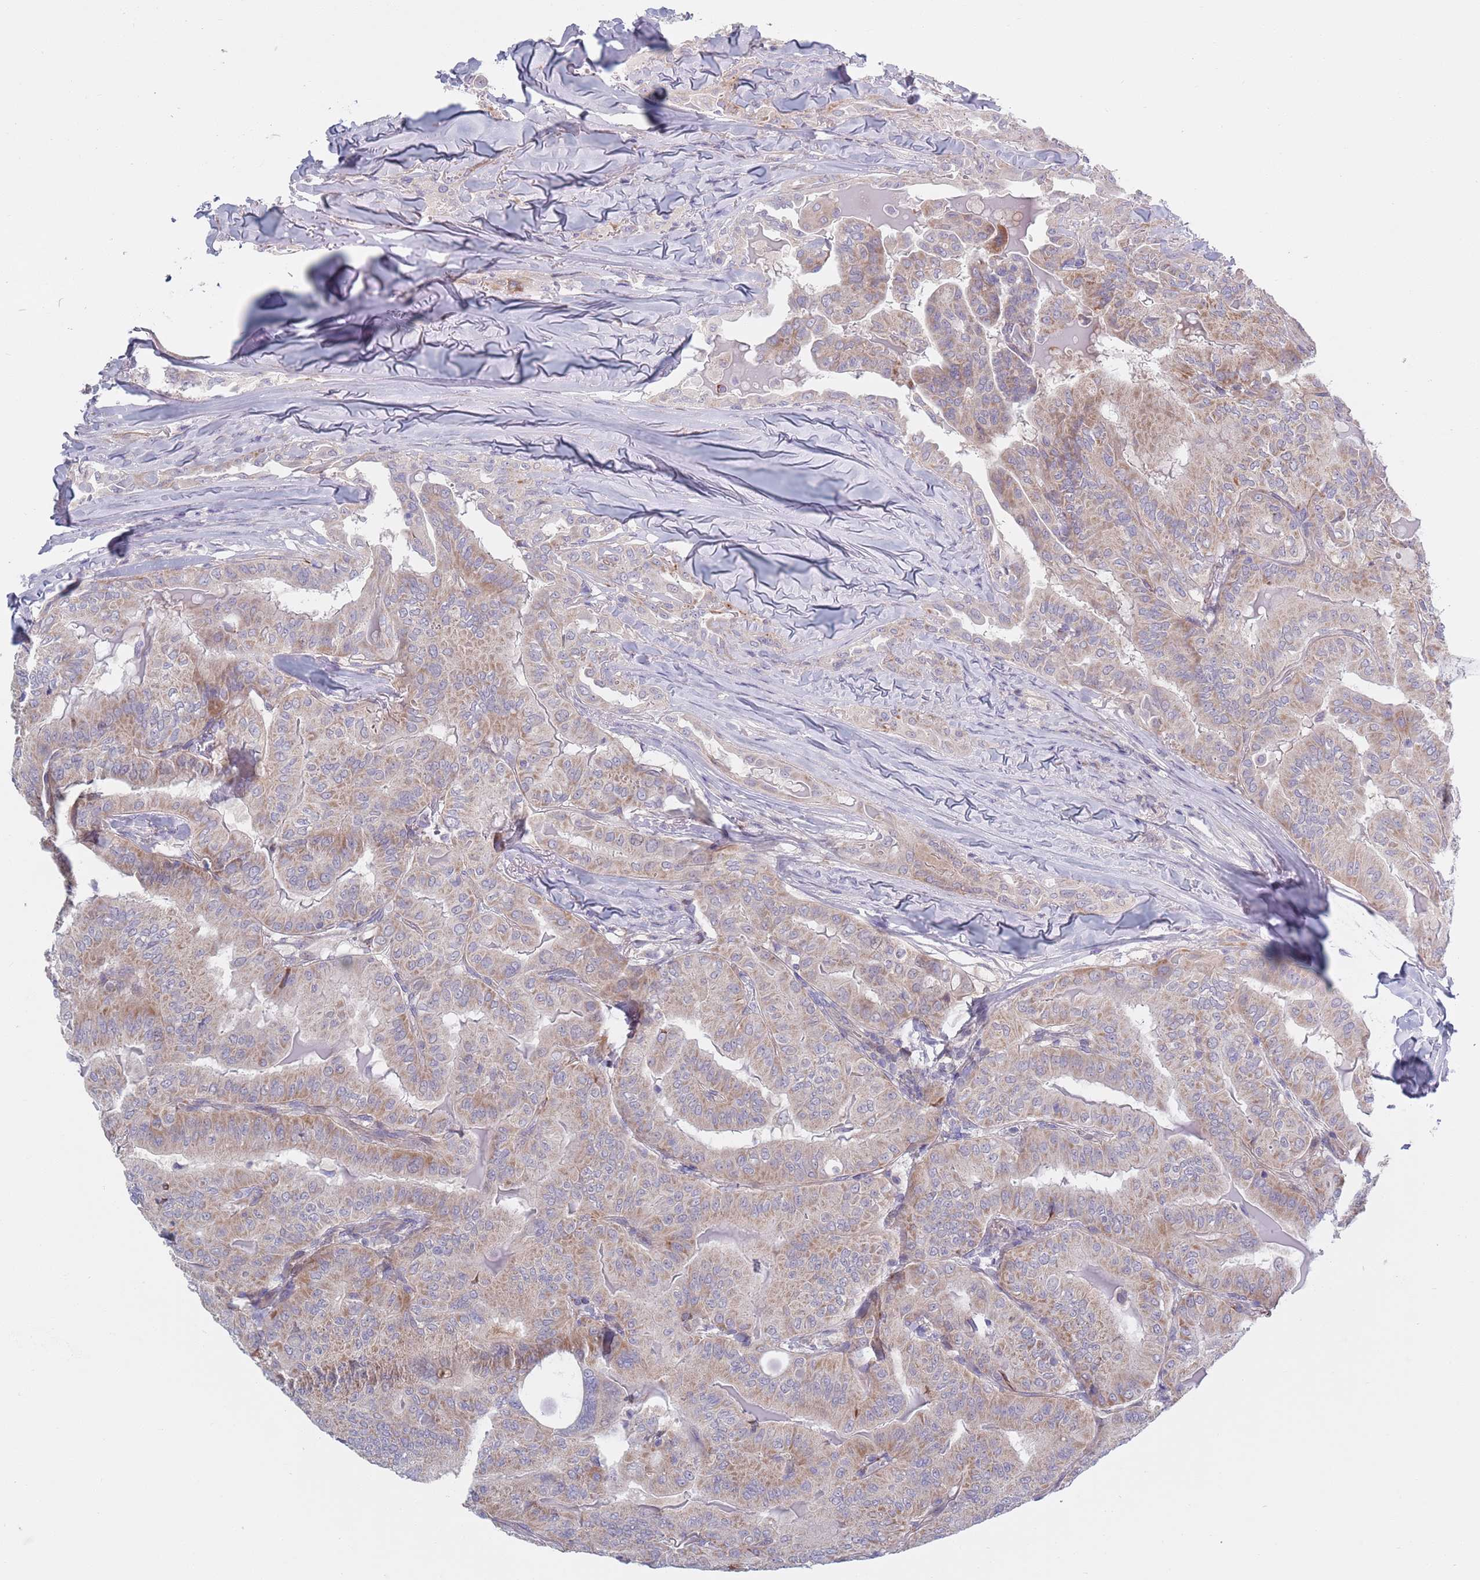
{"staining": {"intensity": "moderate", "quantity": "25%-75%", "location": "cytoplasmic/membranous"}, "tissue": "thyroid cancer", "cell_type": "Tumor cells", "image_type": "cancer", "snomed": [{"axis": "morphology", "description": "Papillary adenocarcinoma, NOS"}, {"axis": "topography", "description": "Thyroid gland"}], "caption": "IHC photomicrograph of neoplastic tissue: papillary adenocarcinoma (thyroid) stained using IHC demonstrates medium levels of moderate protein expression localized specifically in the cytoplasmic/membranous of tumor cells, appearing as a cytoplasmic/membranous brown color.", "gene": "TYW1", "patient": {"sex": "female", "age": 68}}